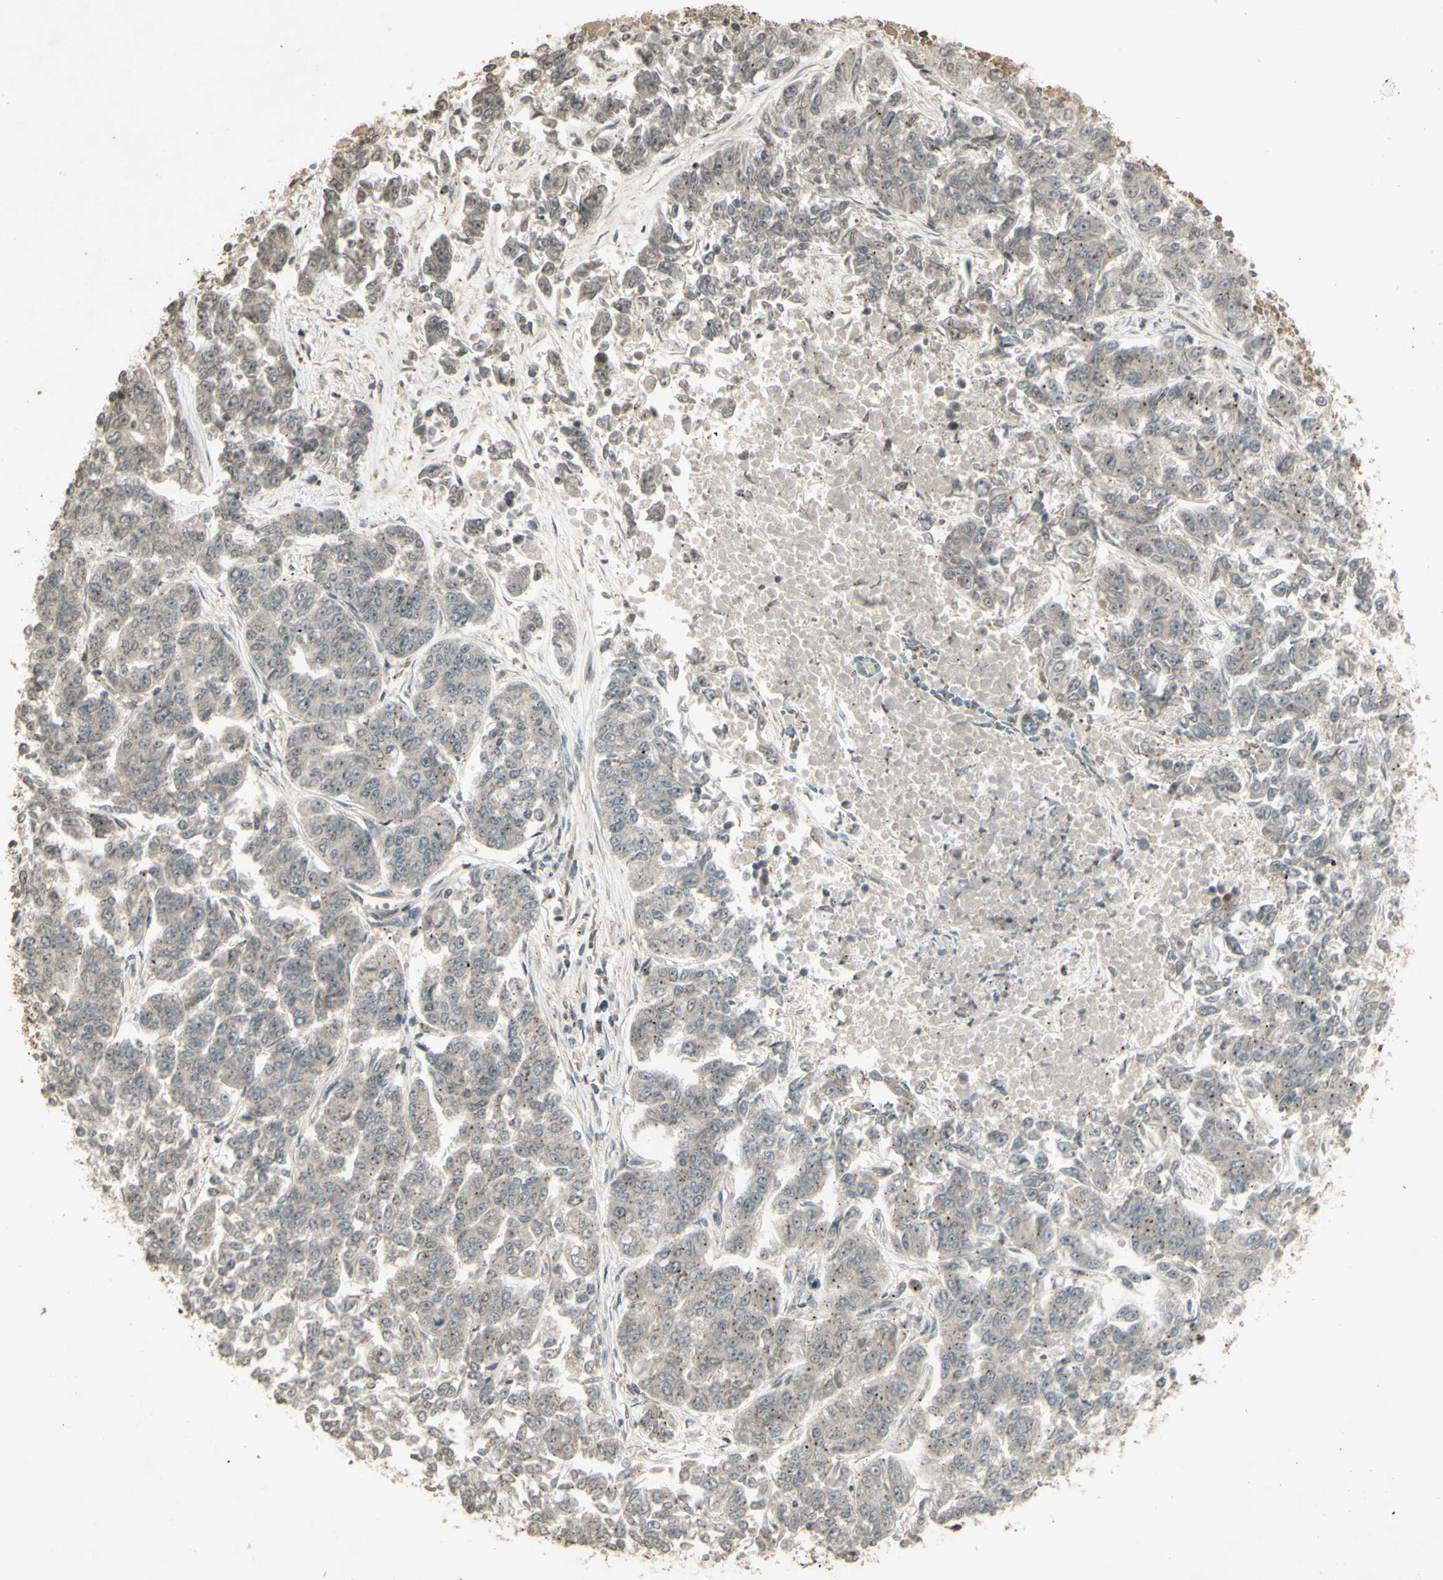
{"staining": {"intensity": "weak", "quantity": ">75%", "location": "cytoplasmic/membranous"}, "tissue": "lung cancer", "cell_type": "Tumor cells", "image_type": "cancer", "snomed": [{"axis": "morphology", "description": "Adenocarcinoma, NOS"}, {"axis": "topography", "description": "Lung"}], "caption": "IHC of human lung adenocarcinoma shows low levels of weak cytoplasmic/membranous positivity in about >75% of tumor cells. (DAB IHC with brightfield microscopy, high magnification).", "gene": "BLNK", "patient": {"sex": "male", "age": 84}}